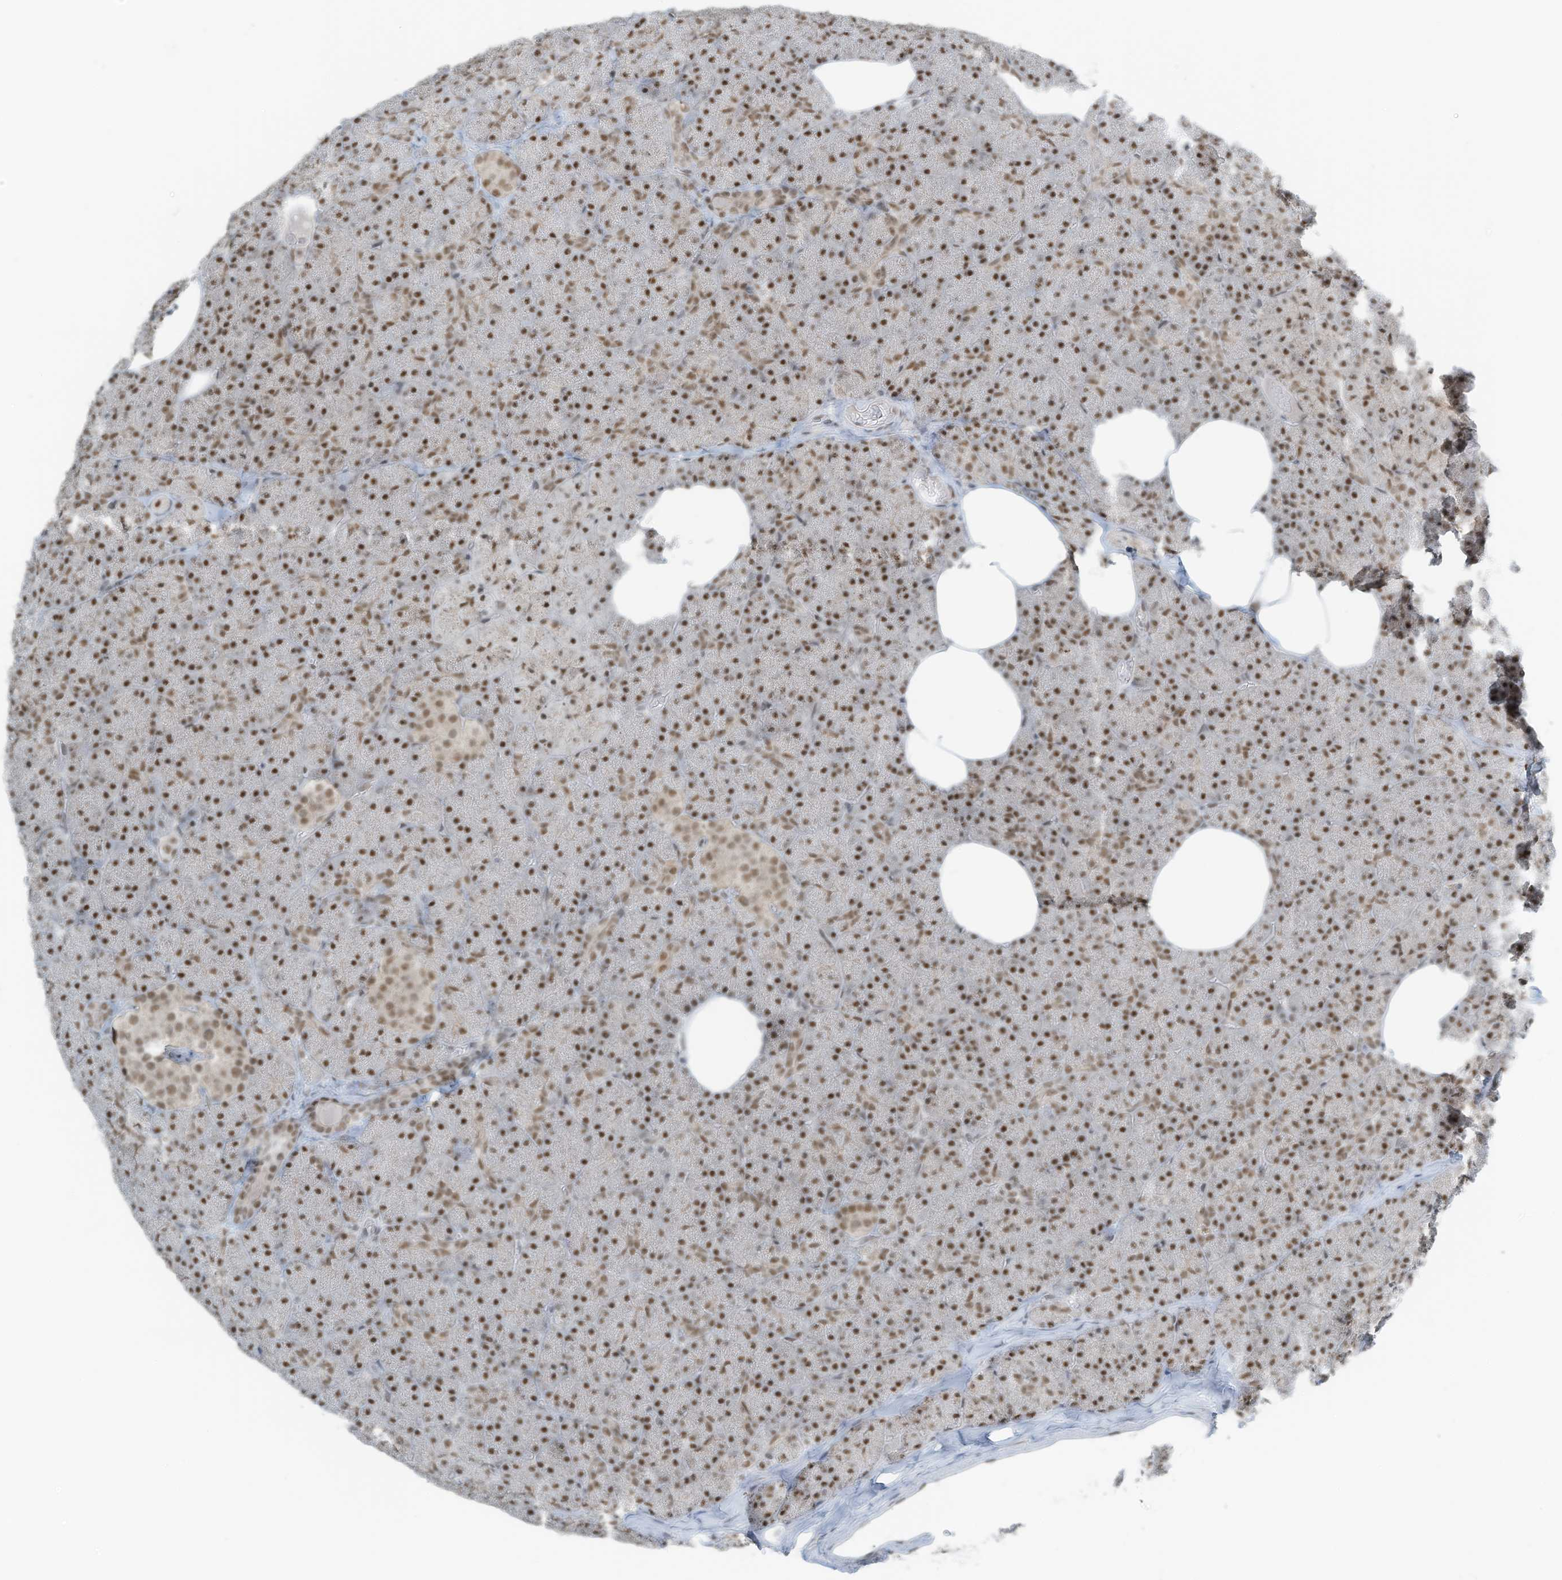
{"staining": {"intensity": "strong", "quantity": ">75%", "location": "nuclear"}, "tissue": "pancreas", "cell_type": "Exocrine glandular cells", "image_type": "normal", "snomed": [{"axis": "morphology", "description": "Normal tissue, NOS"}, {"axis": "morphology", "description": "Carcinoid, malignant, NOS"}, {"axis": "topography", "description": "Pancreas"}], "caption": "Protein staining exhibits strong nuclear expression in approximately >75% of exocrine glandular cells in normal pancreas. The staining is performed using DAB brown chromogen to label protein expression. The nuclei are counter-stained blue using hematoxylin.", "gene": "WRNIP1", "patient": {"sex": "female", "age": 35}}